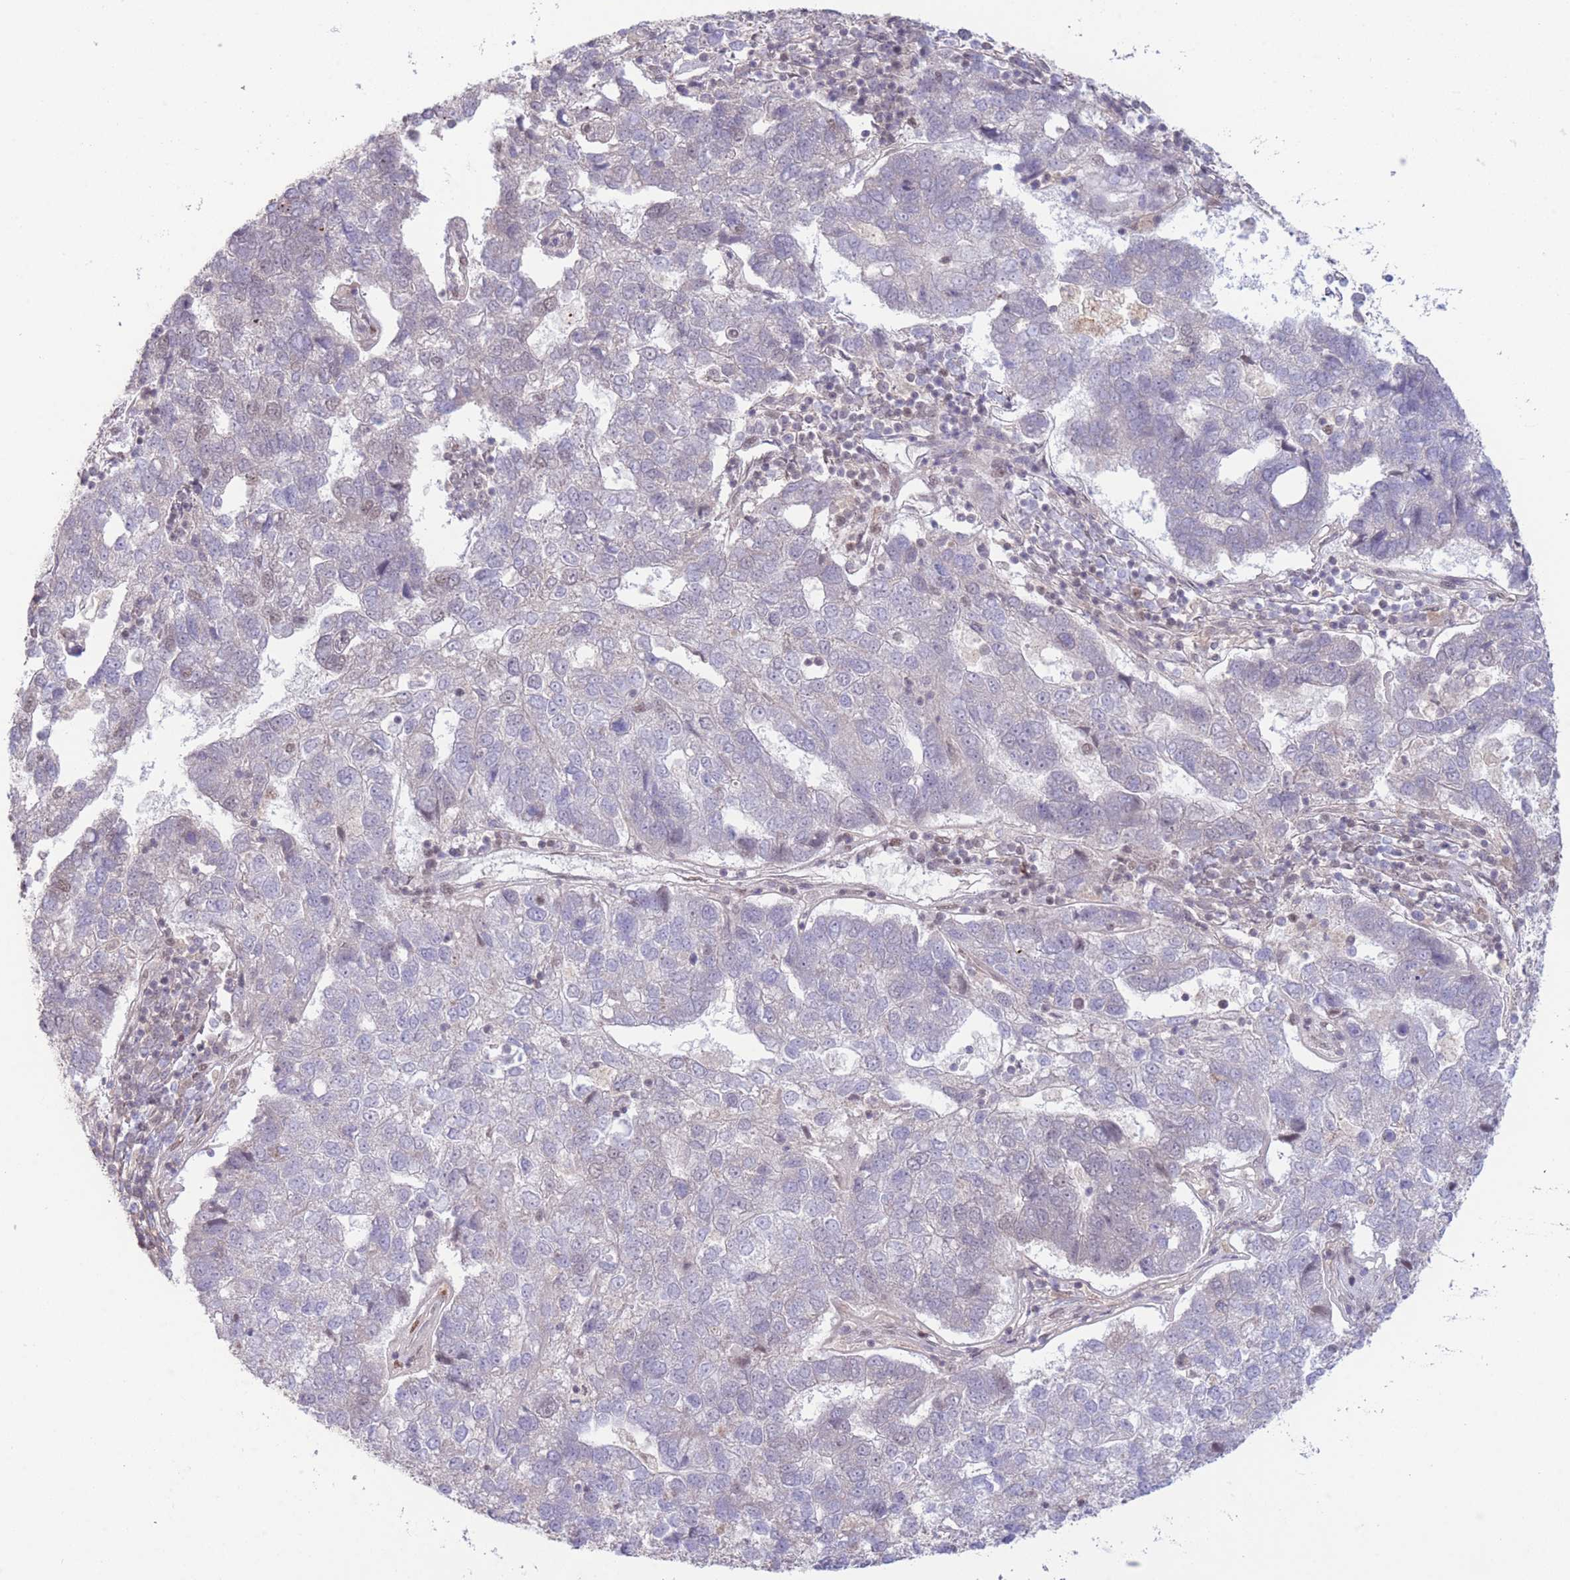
{"staining": {"intensity": "weak", "quantity": "<25%", "location": "nuclear"}, "tissue": "pancreatic cancer", "cell_type": "Tumor cells", "image_type": "cancer", "snomed": [{"axis": "morphology", "description": "Adenocarcinoma, NOS"}, {"axis": "topography", "description": "Pancreas"}], "caption": "High magnification brightfield microscopy of pancreatic cancer stained with DAB (3,3'-diaminobenzidine) (brown) and counterstained with hematoxylin (blue): tumor cells show no significant positivity.", "gene": "CARD8", "patient": {"sex": "female", "age": 61}}